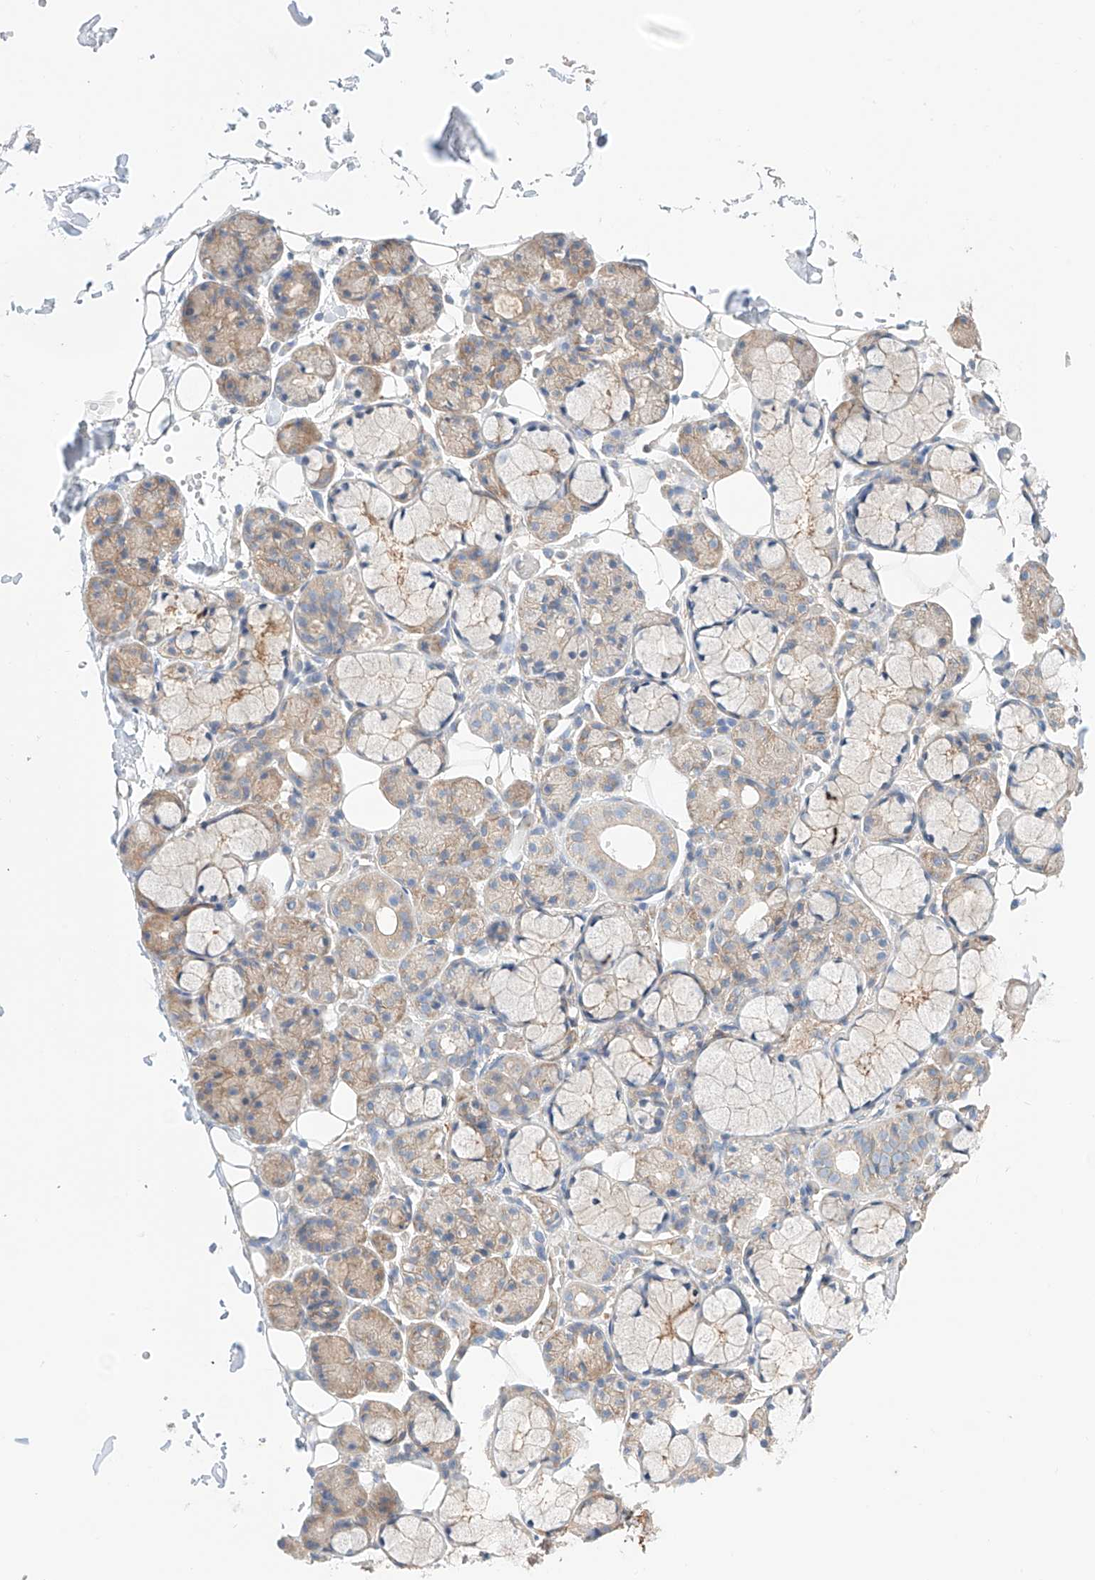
{"staining": {"intensity": "weak", "quantity": "<25%", "location": "cytoplasmic/membranous"}, "tissue": "salivary gland", "cell_type": "Glandular cells", "image_type": "normal", "snomed": [{"axis": "morphology", "description": "Normal tissue, NOS"}, {"axis": "topography", "description": "Salivary gland"}], "caption": "Immunohistochemistry (IHC) of normal salivary gland displays no staining in glandular cells.", "gene": "PGGT1B", "patient": {"sex": "male", "age": 63}}